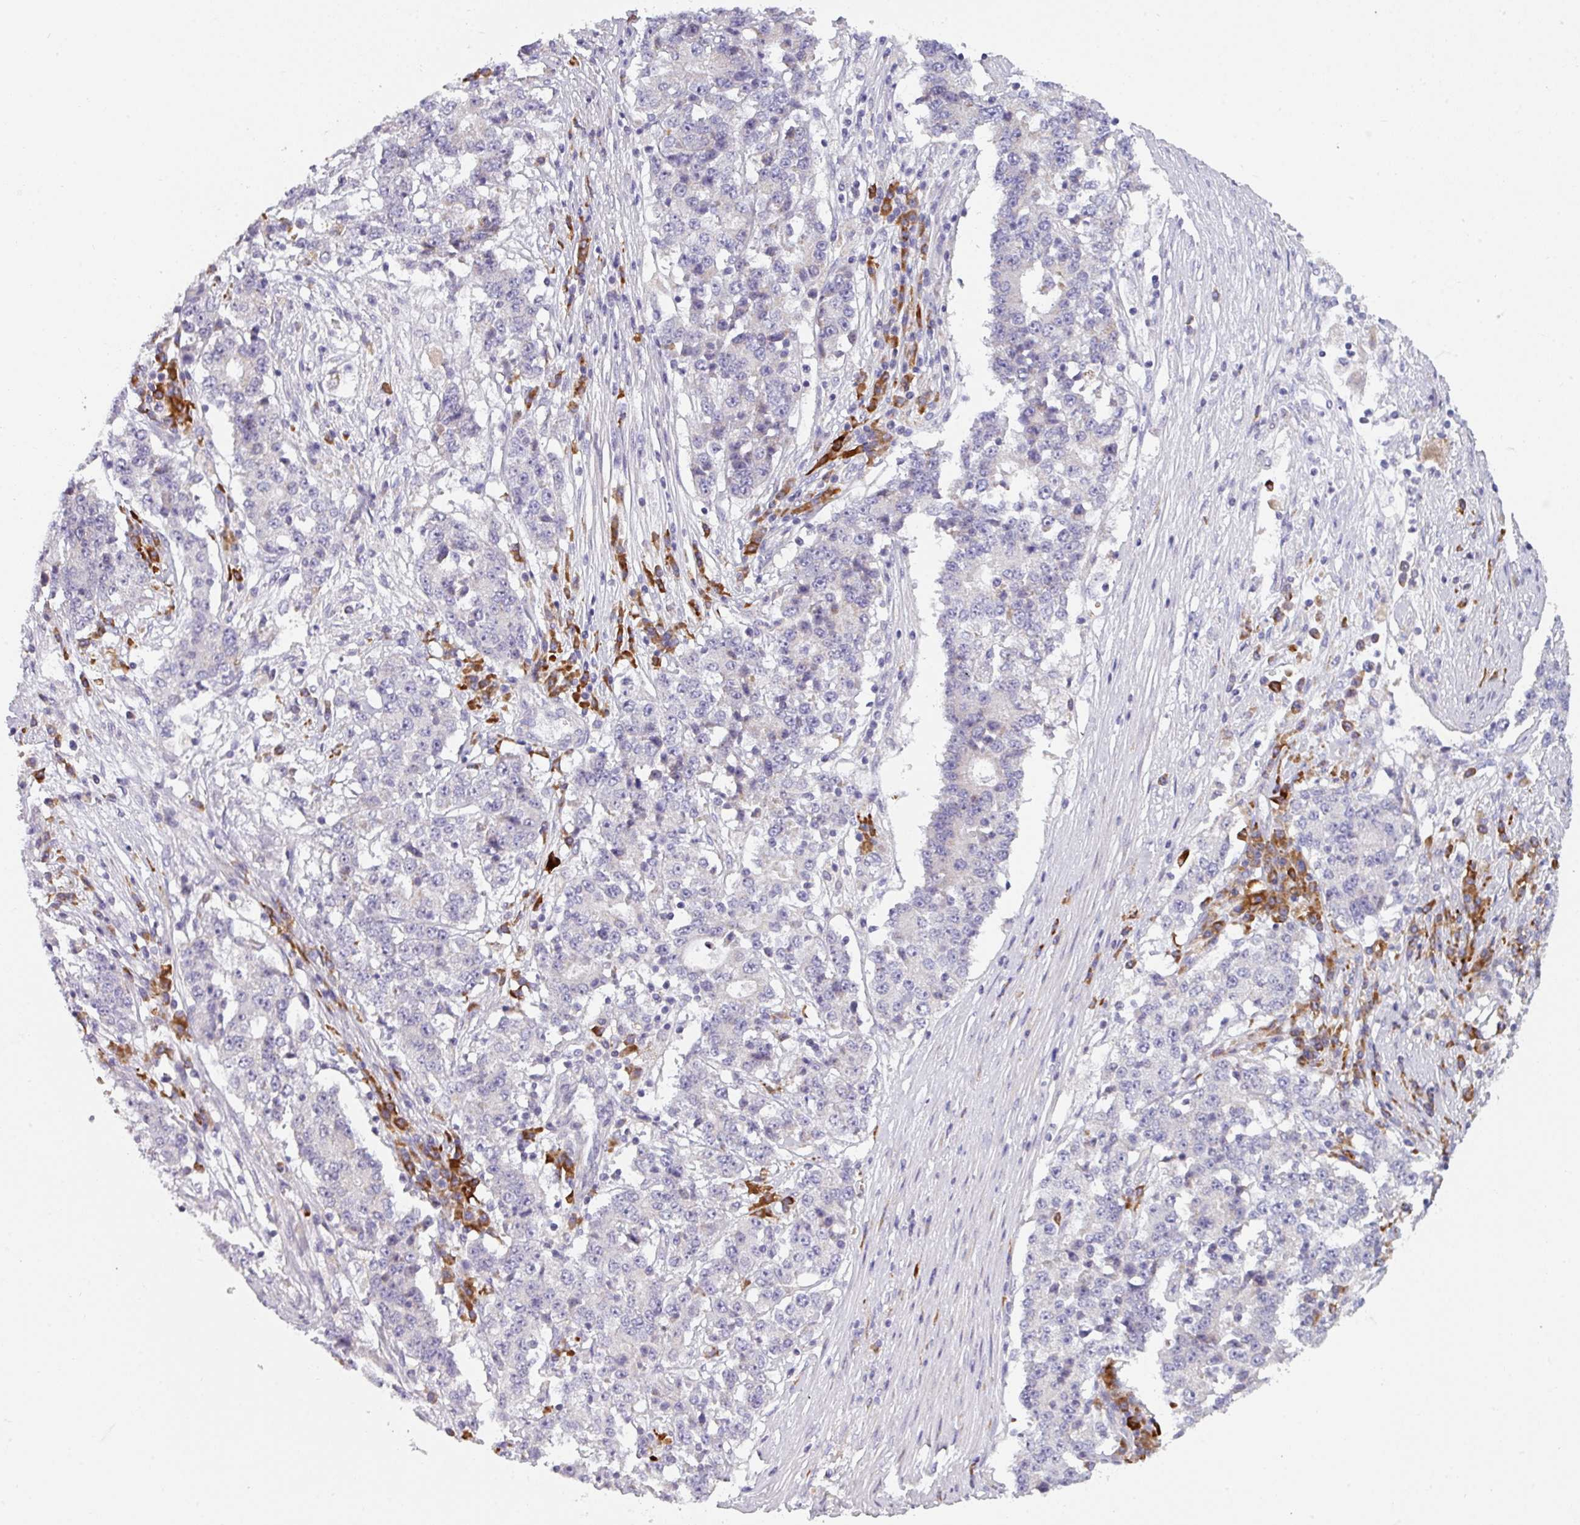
{"staining": {"intensity": "negative", "quantity": "none", "location": "none"}, "tissue": "stomach cancer", "cell_type": "Tumor cells", "image_type": "cancer", "snomed": [{"axis": "morphology", "description": "Adenocarcinoma, NOS"}, {"axis": "topography", "description": "Stomach"}], "caption": "IHC histopathology image of neoplastic tissue: human adenocarcinoma (stomach) stained with DAB (3,3'-diaminobenzidine) shows no significant protein staining in tumor cells. (IHC, brightfield microscopy, high magnification).", "gene": "C2orf68", "patient": {"sex": "male", "age": 59}}